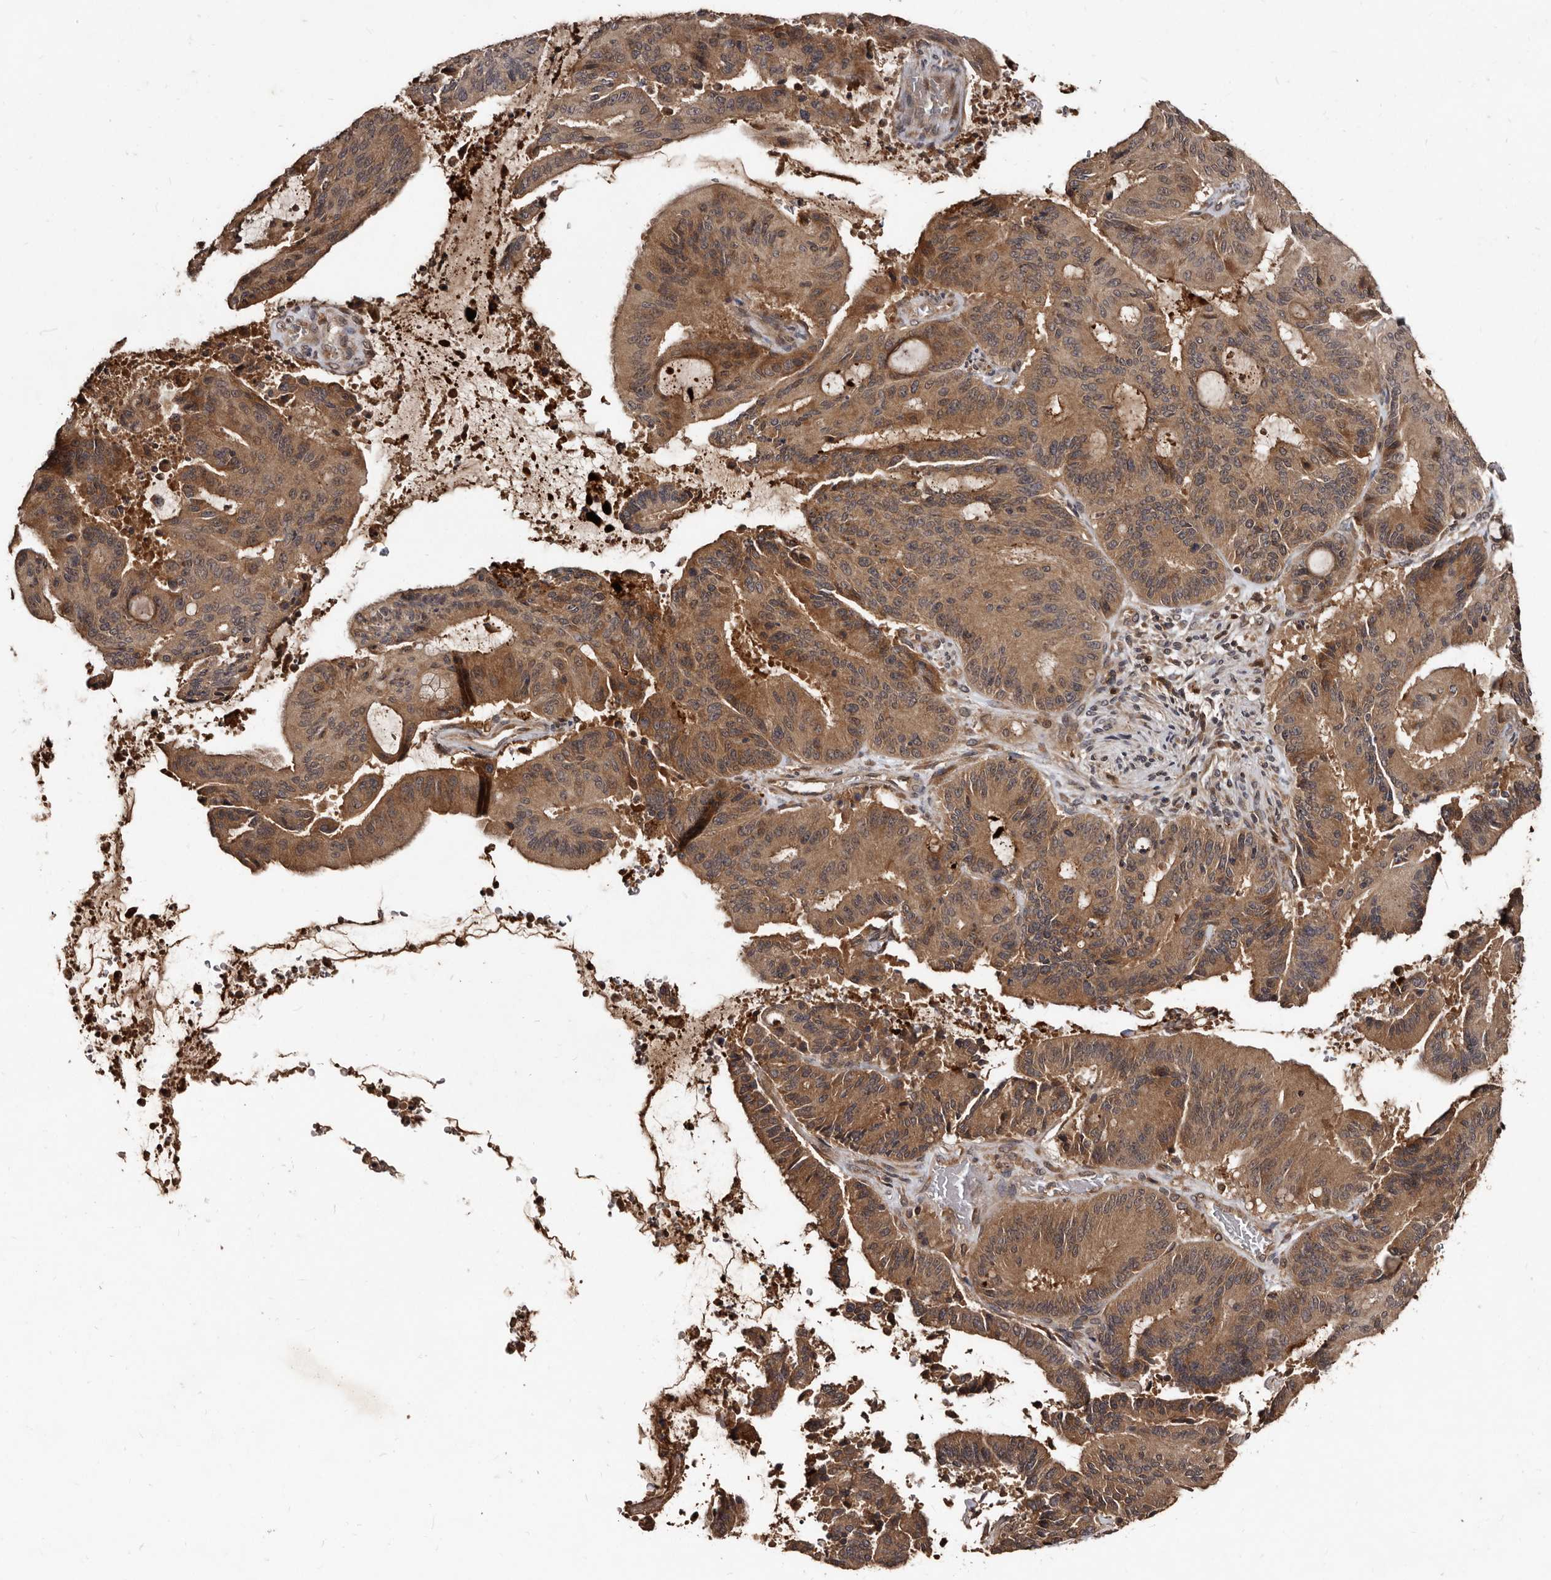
{"staining": {"intensity": "moderate", "quantity": ">75%", "location": "cytoplasmic/membranous"}, "tissue": "liver cancer", "cell_type": "Tumor cells", "image_type": "cancer", "snomed": [{"axis": "morphology", "description": "Normal tissue, NOS"}, {"axis": "morphology", "description": "Cholangiocarcinoma"}, {"axis": "topography", "description": "Liver"}, {"axis": "topography", "description": "Peripheral nerve tissue"}], "caption": "Human liver cancer (cholangiocarcinoma) stained for a protein (brown) demonstrates moderate cytoplasmic/membranous positive positivity in approximately >75% of tumor cells.", "gene": "PMVK", "patient": {"sex": "female", "age": 73}}